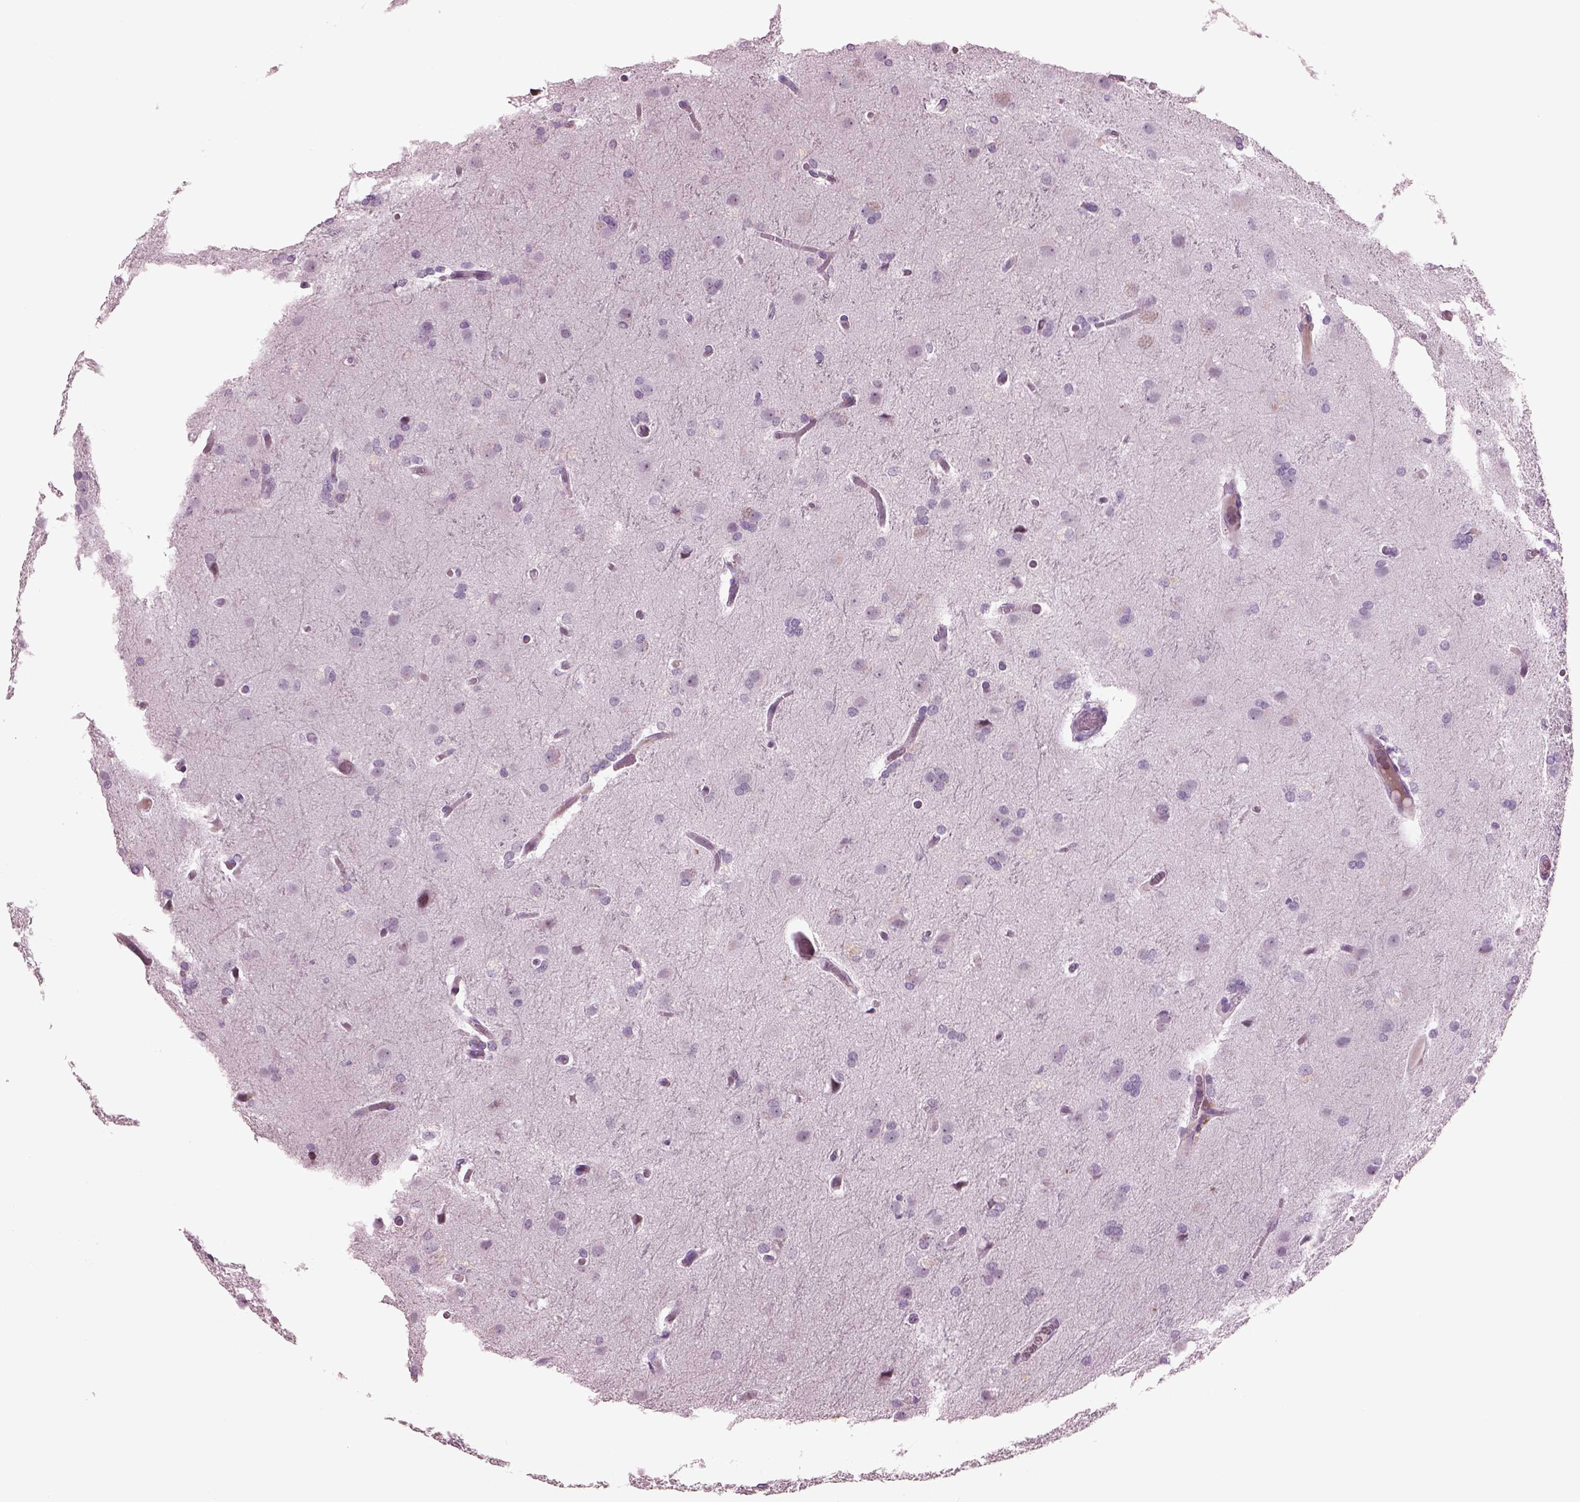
{"staining": {"intensity": "negative", "quantity": "none", "location": "none"}, "tissue": "glioma", "cell_type": "Tumor cells", "image_type": "cancer", "snomed": [{"axis": "morphology", "description": "Glioma, malignant, High grade"}, {"axis": "topography", "description": "Brain"}], "caption": "High-grade glioma (malignant) was stained to show a protein in brown. There is no significant expression in tumor cells. The staining is performed using DAB brown chromogen with nuclei counter-stained in using hematoxylin.", "gene": "CYLC1", "patient": {"sex": "male", "age": 68}}